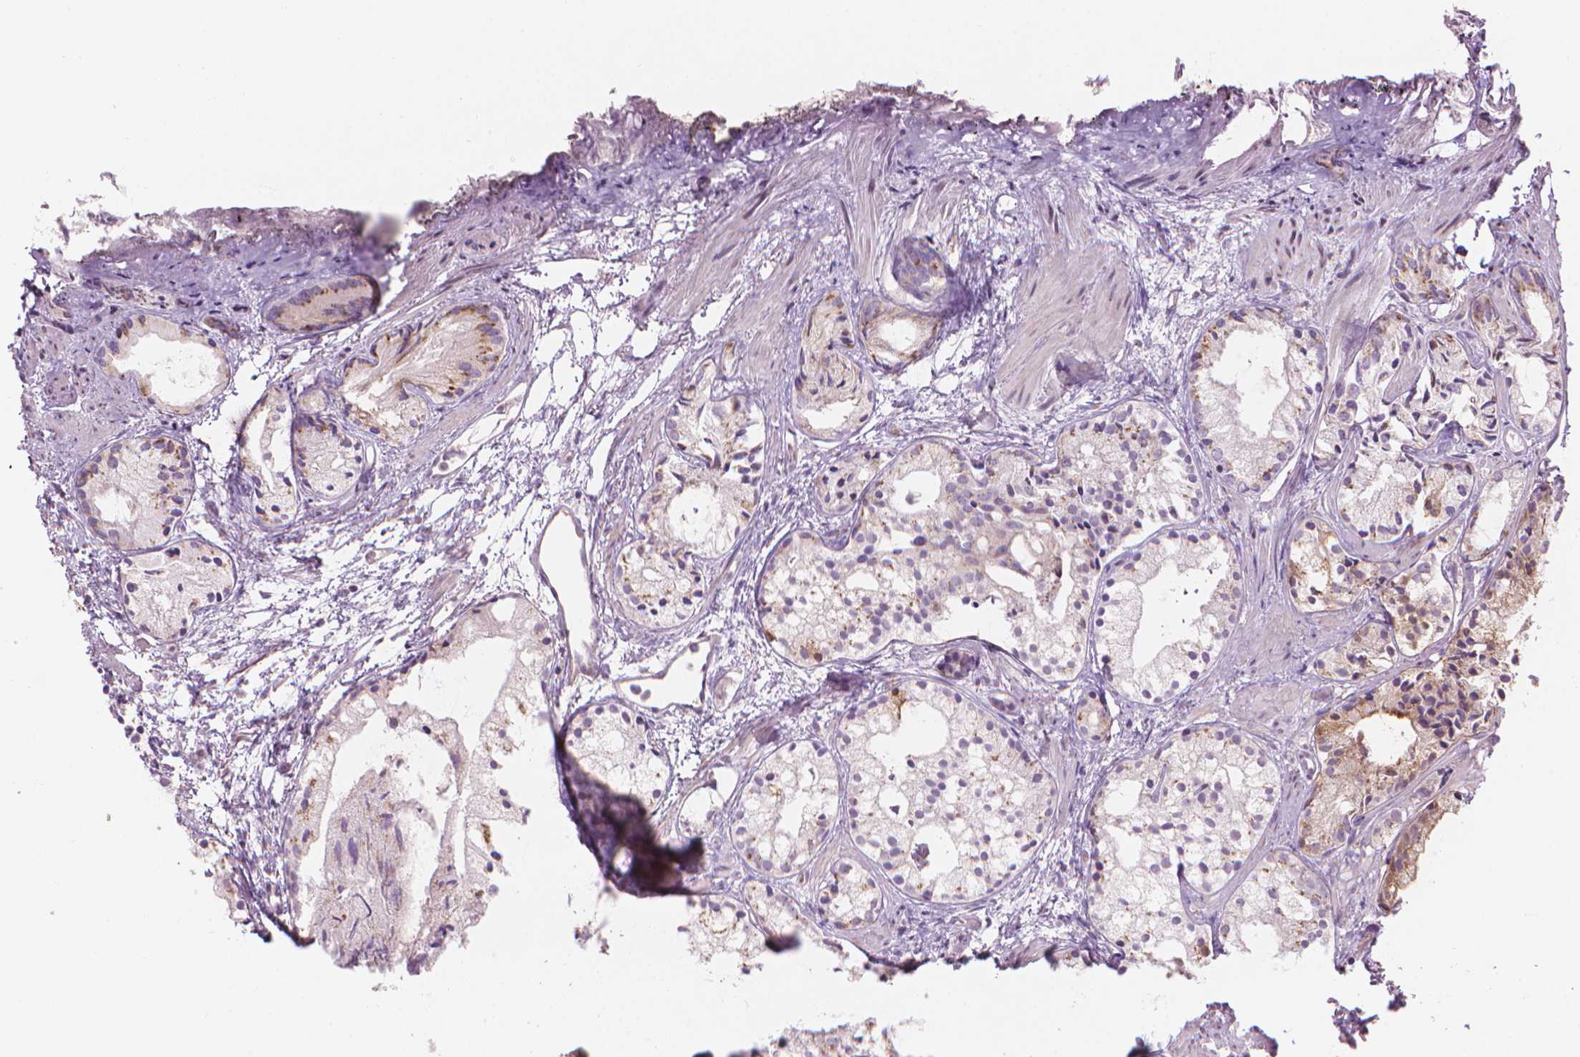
{"staining": {"intensity": "negative", "quantity": "none", "location": "none"}, "tissue": "prostate cancer", "cell_type": "Tumor cells", "image_type": "cancer", "snomed": [{"axis": "morphology", "description": "Adenocarcinoma, High grade"}, {"axis": "topography", "description": "Prostate"}], "caption": "IHC of prostate cancer demonstrates no positivity in tumor cells.", "gene": "IFFO1", "patient": {"sex": "male", "age": 85}}